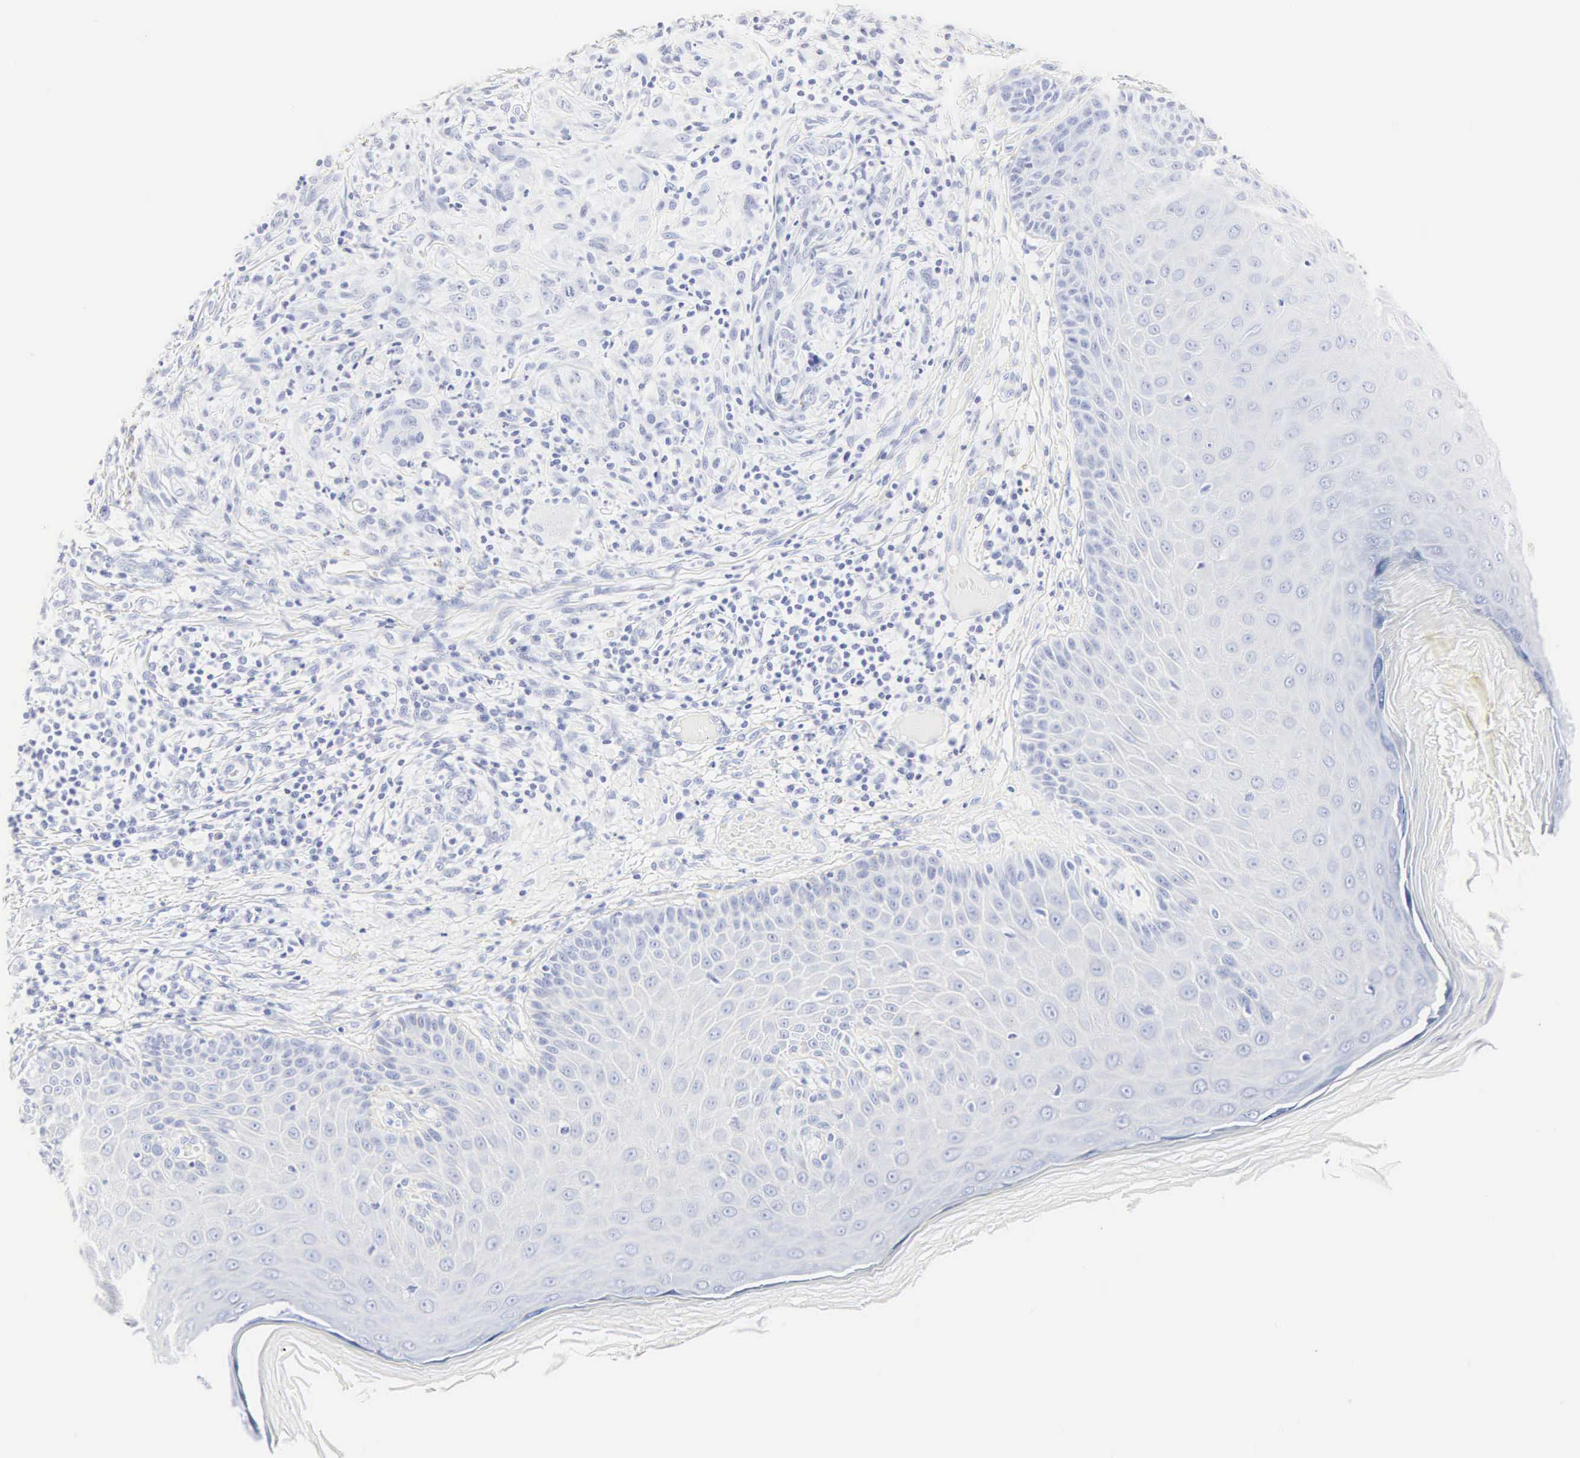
{"staining": {"intensity": "negative", "quantity": "none", "location": "none"}, "tissue": "skin cancer", "cell_type": "Tumor cells", "image_type": "cancer", "snomed": [{"axis": "morphology", "description": "Normal tissue, NOS"}, {"axis": "morphology", "description": "Basal cell carcinoma"}, {"axis": "topography", "description": "Skin"}], "caption": "High power microscopy histopathology image of an immunohistochemistry (IHC) photomicrograph of skin cancer (basal cell carcinoma), revealing no significant expression in tumor cells. The staining is performed using DAB brown chromogen with nuclei counter-stained in using hematoxylin.", "gene": "CGB3", "patient": {"sex": "male", "age": 74}}